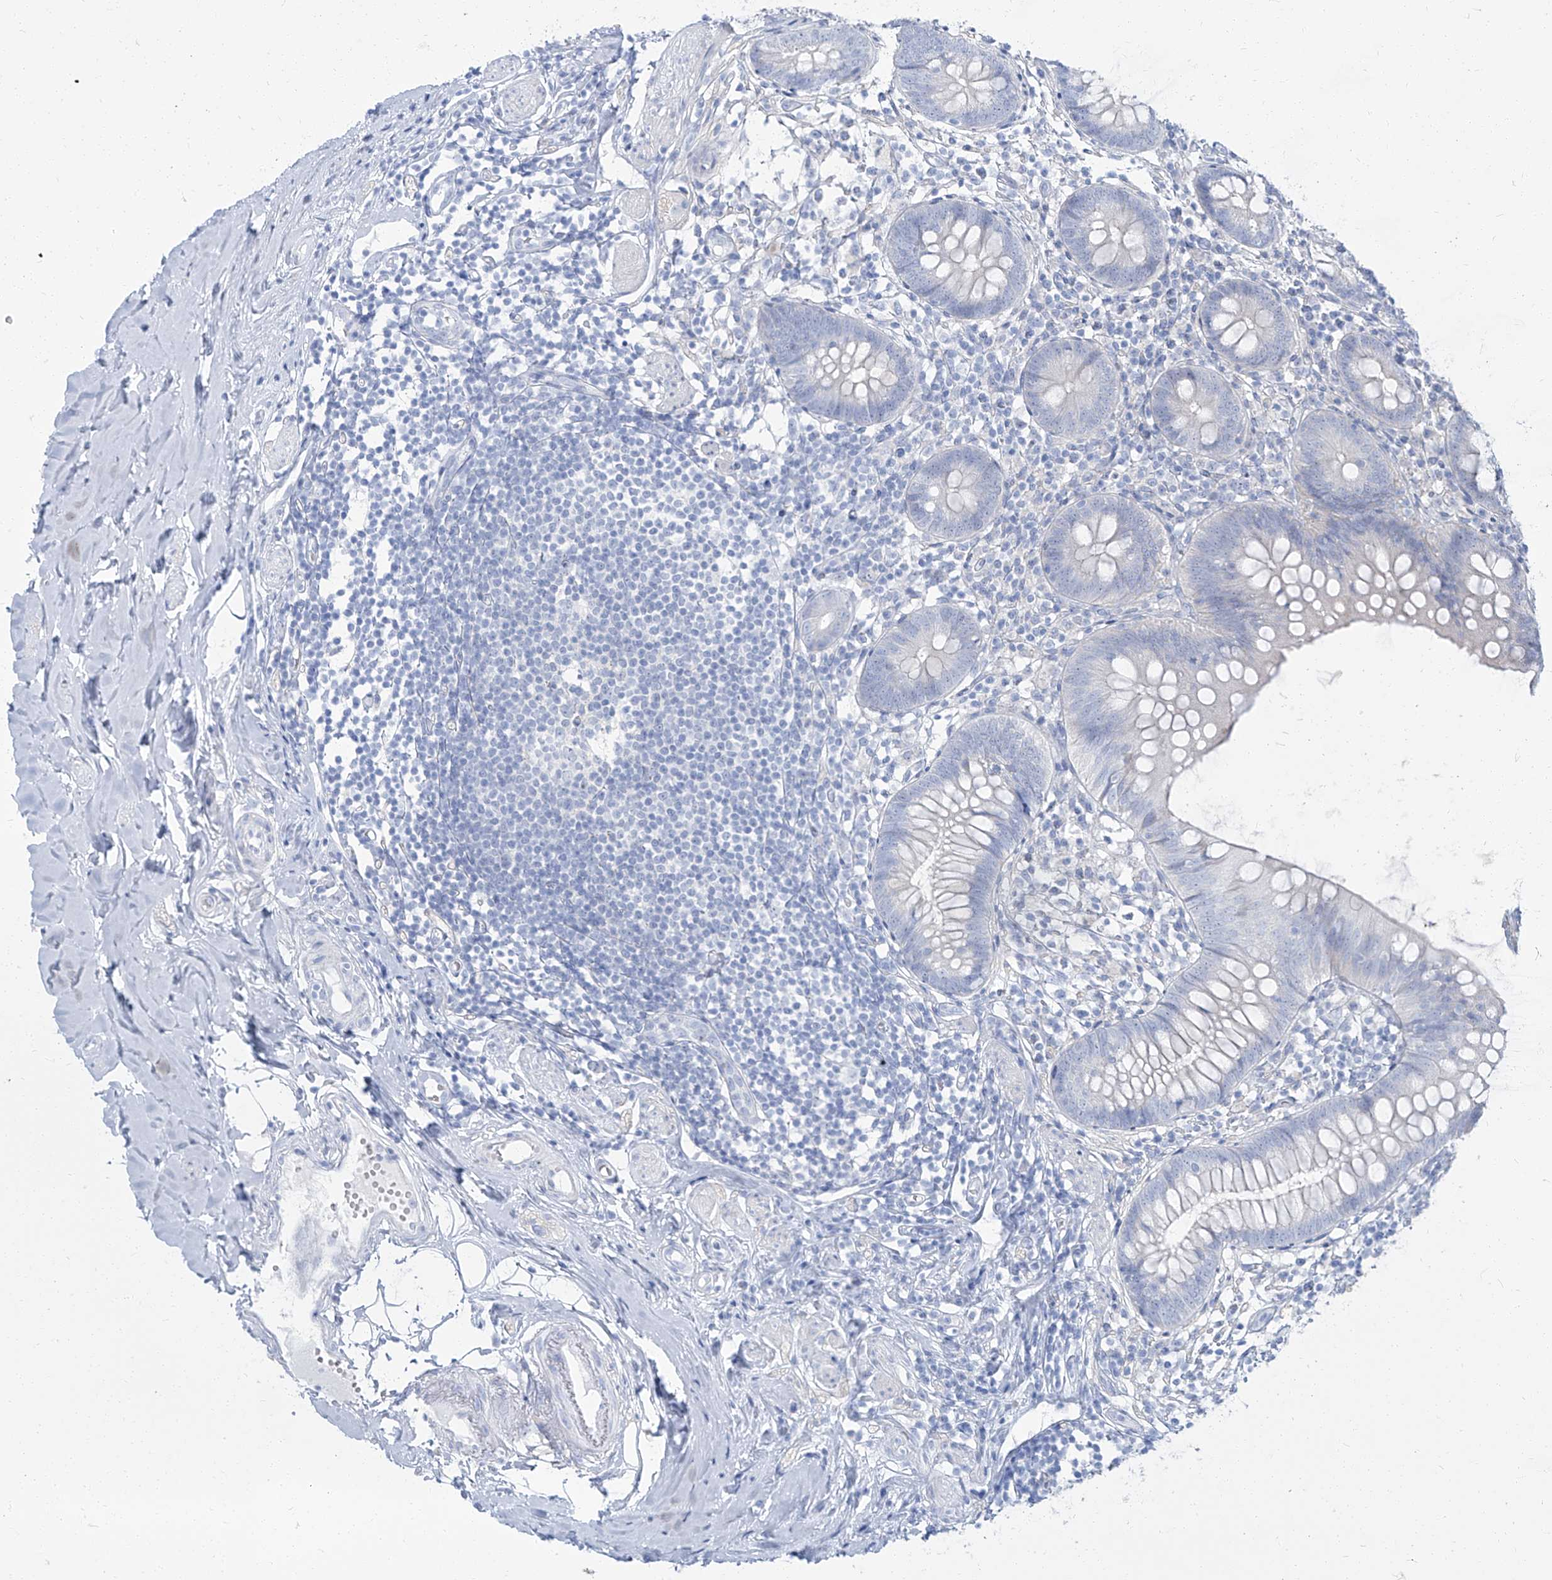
{"staining": {"intensity": "negative", "quantity": "none", "location": "none"}, "tissue": "appendix", "cell_type": "Glandular cells", "image_type": "normal", "snomed": [{"axis": "morphology", "description": "Normal tissue, NOS"}, {"axis": "topography", "description": "Appendix"}], "caption": "The photomicrograph shows no staining of glandular cells in unremarkable appendix. (DAB (3,3'-diaminobenzidine) immunohistochemistry, high magnification).", "gene": "TXLNB", "patient": {"sex": "female", "age": 62}}